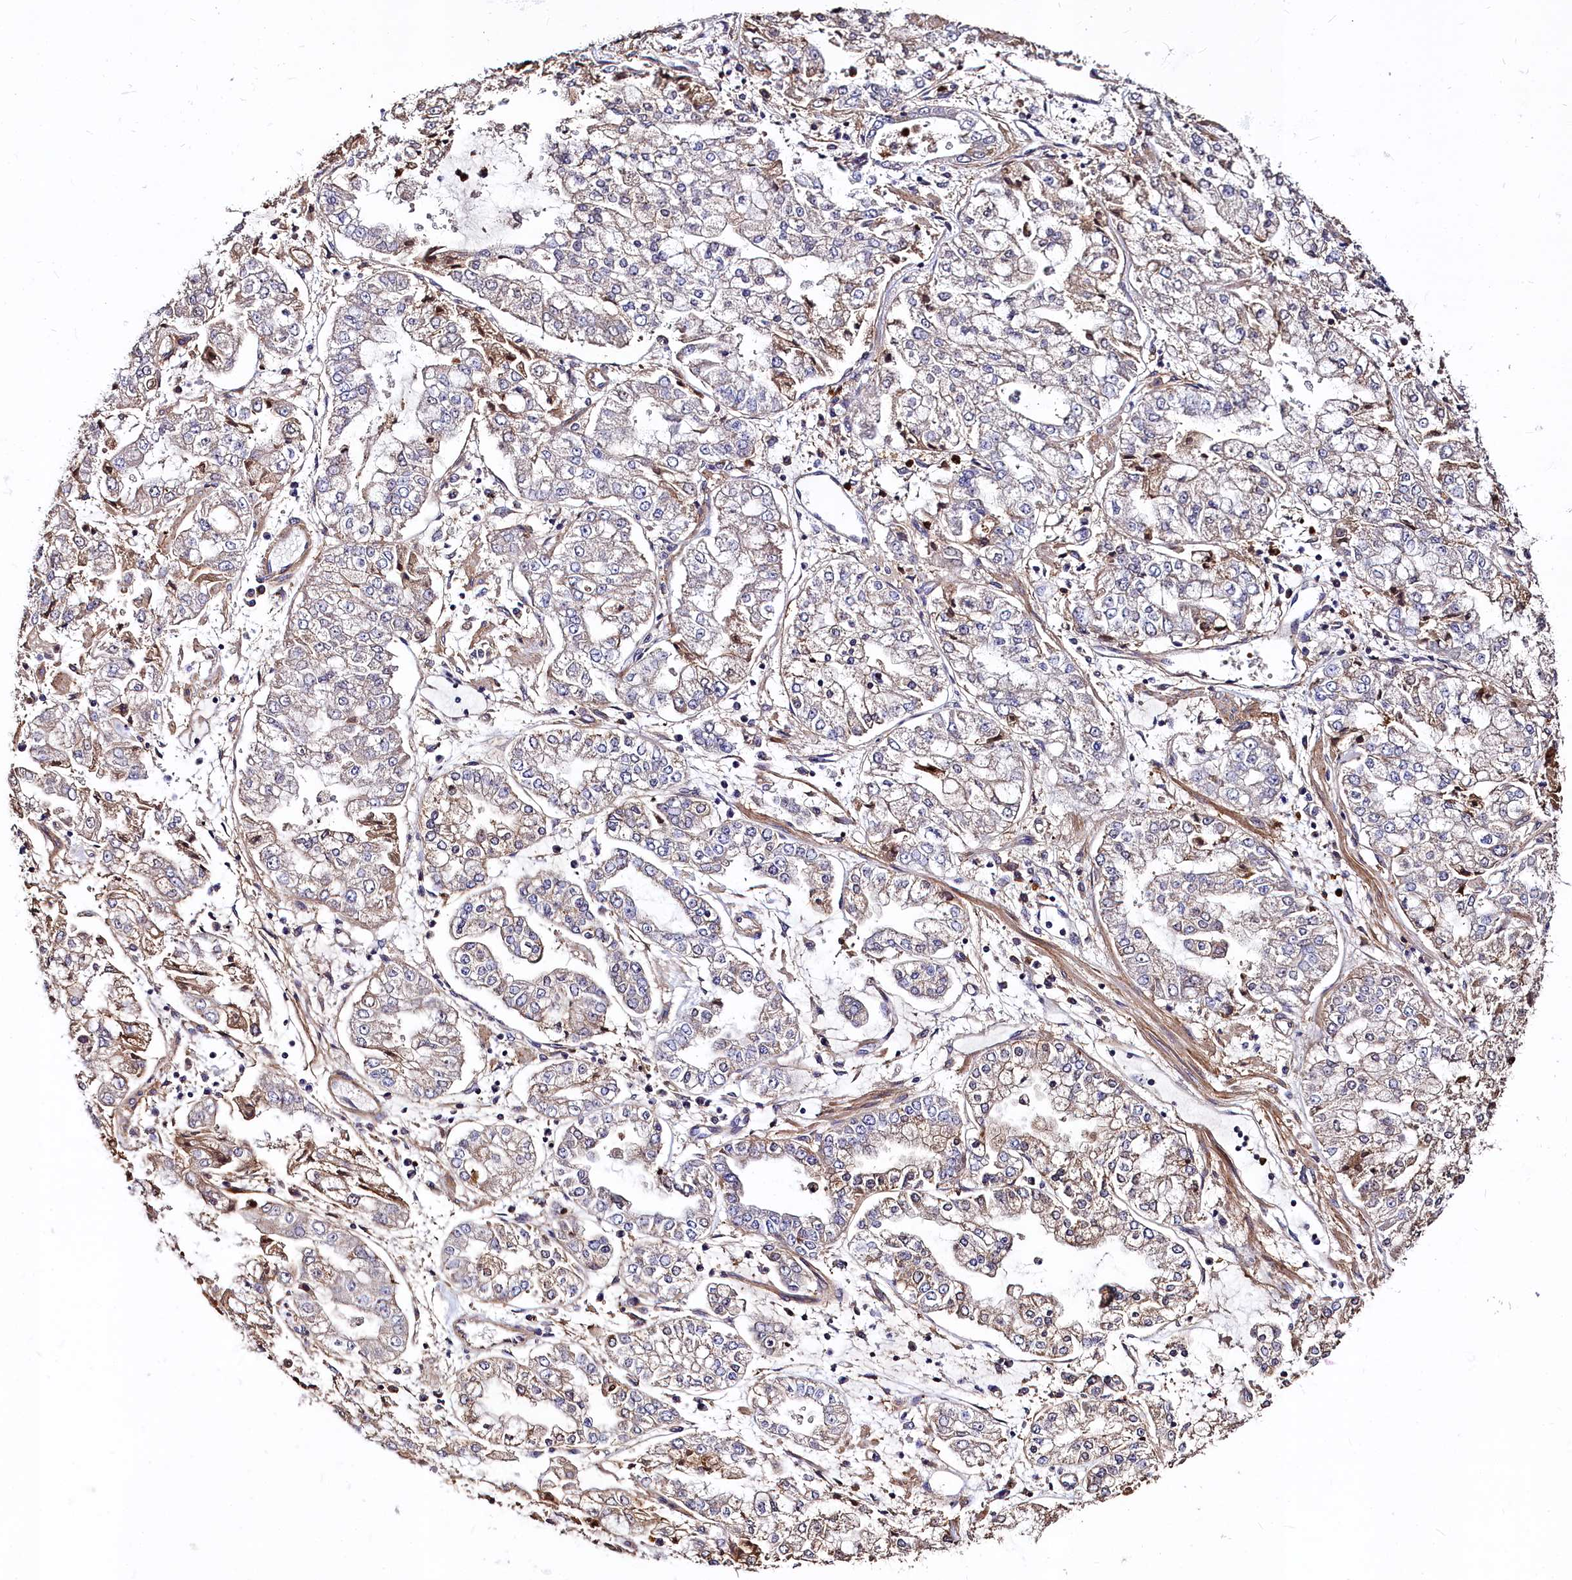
{"staining": {"intensity": "moderate", "quantity": "25%-75%", "location": "cytoplasmic/membranous"}, "tissue": "stomach cancer", "cell_type": "Tumor cells", "image_type": "cancer", "snomed": [{"axis": "morphology", "description": "Adenocarcinoma, NOS"}, {"axis": "topography", "description": "Stomach"}], "caption": "This histopathology image shows immunohistochemistry staining of human stomach cancer (adenocarcinoma), with medium moderate cytoplasmic/membranous expression in approximately 25%-75% of tumor cells.", "gene": "ATG101", "patient": {"sex": "male", "age": 76}}